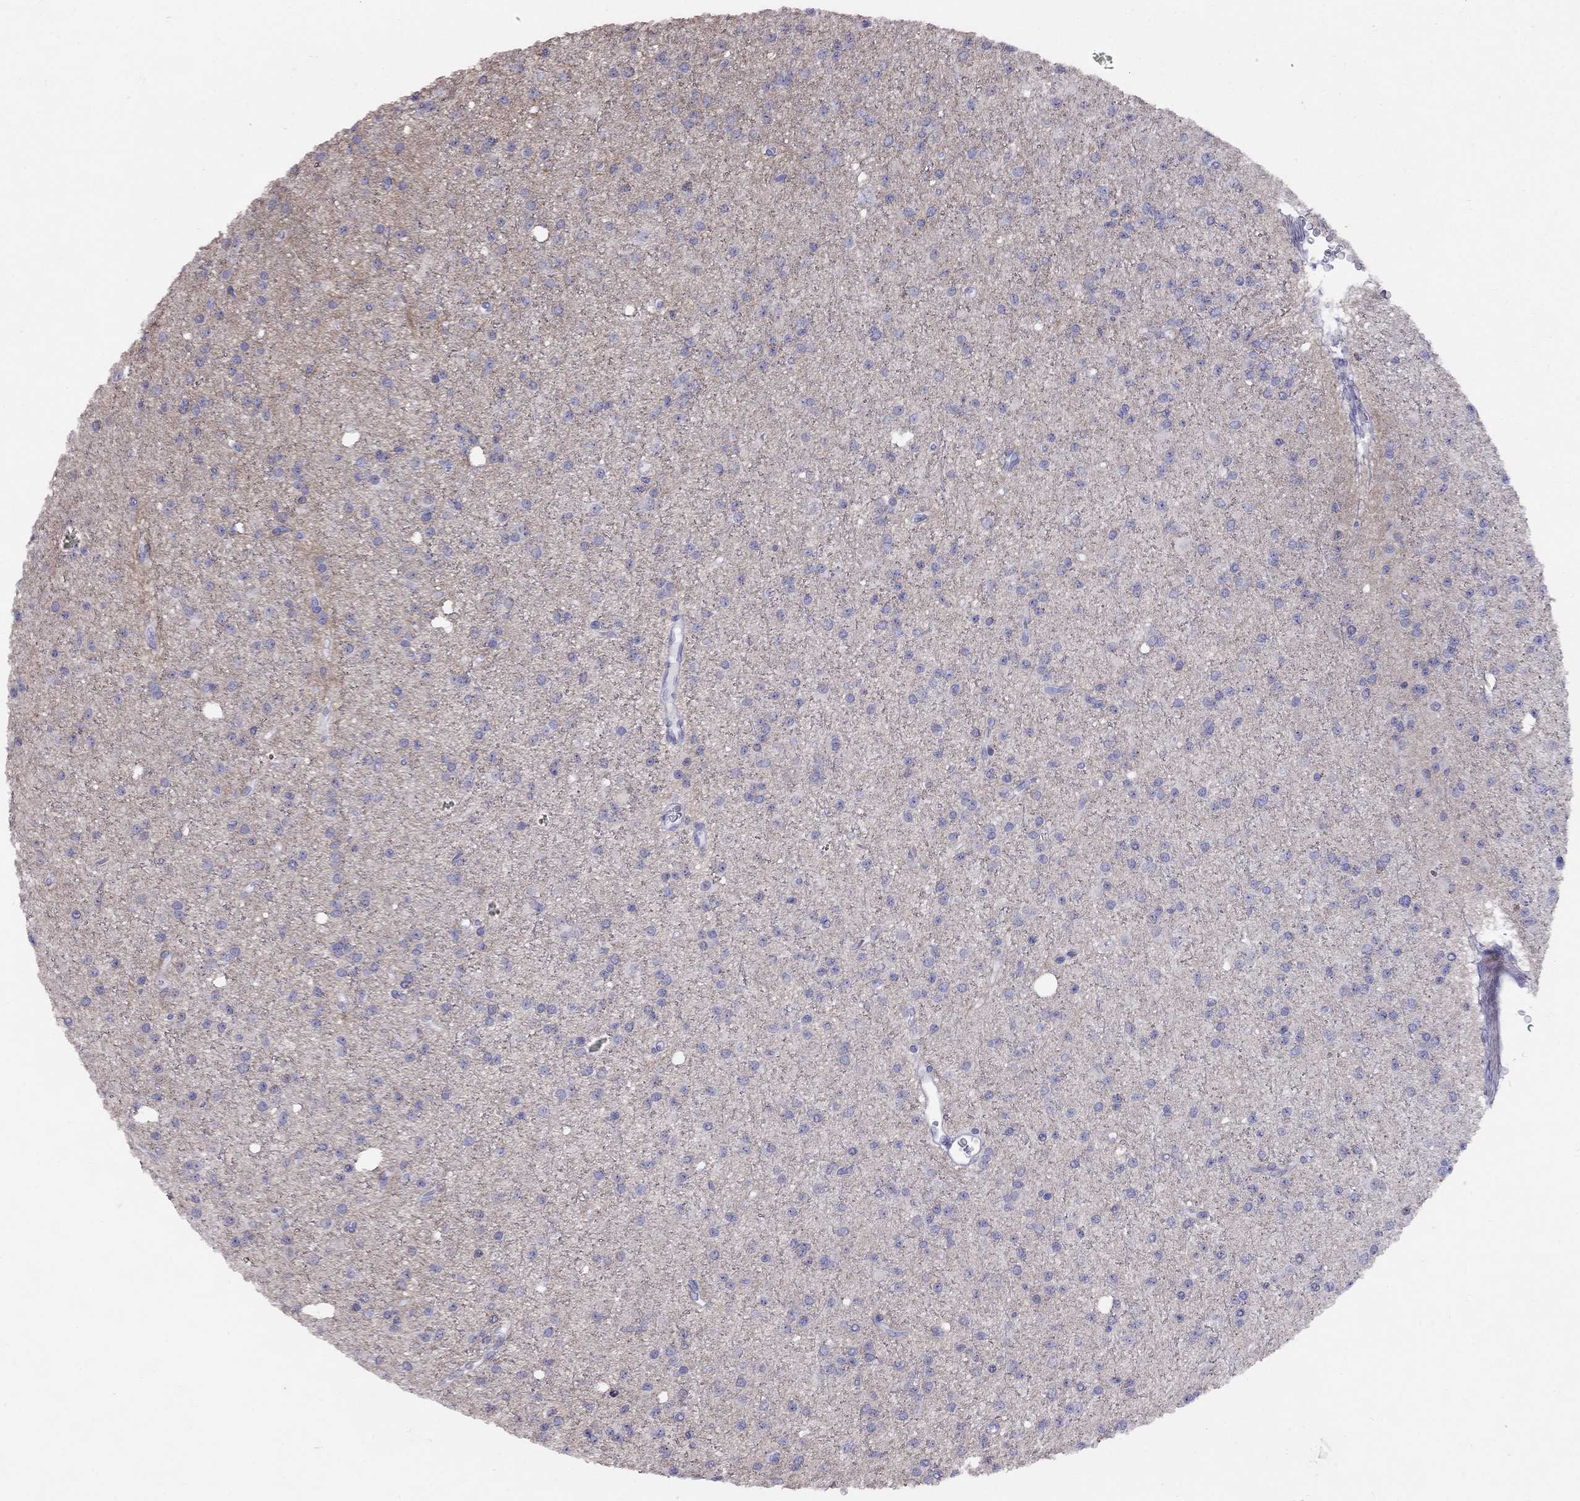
{"staining": {"intensity": "negative", "quantity": "none", "location": "none"}, "tissue": "glioma", "cell_type": "Tumor cells", "image_type": "cancer", "snomed": [{"axis": "morphology", "description": "Glioma, malignant, Low grade"}, {"axis": "topography", "description": "Brain"}], "caption": "This is an immunohistochemistry (IHC) micrograph of human malignant glioma (low-grade). There is no staining in tumor cells.", "gene": "MAGEB4", "patient": {"sex": "male", "age": 27}}